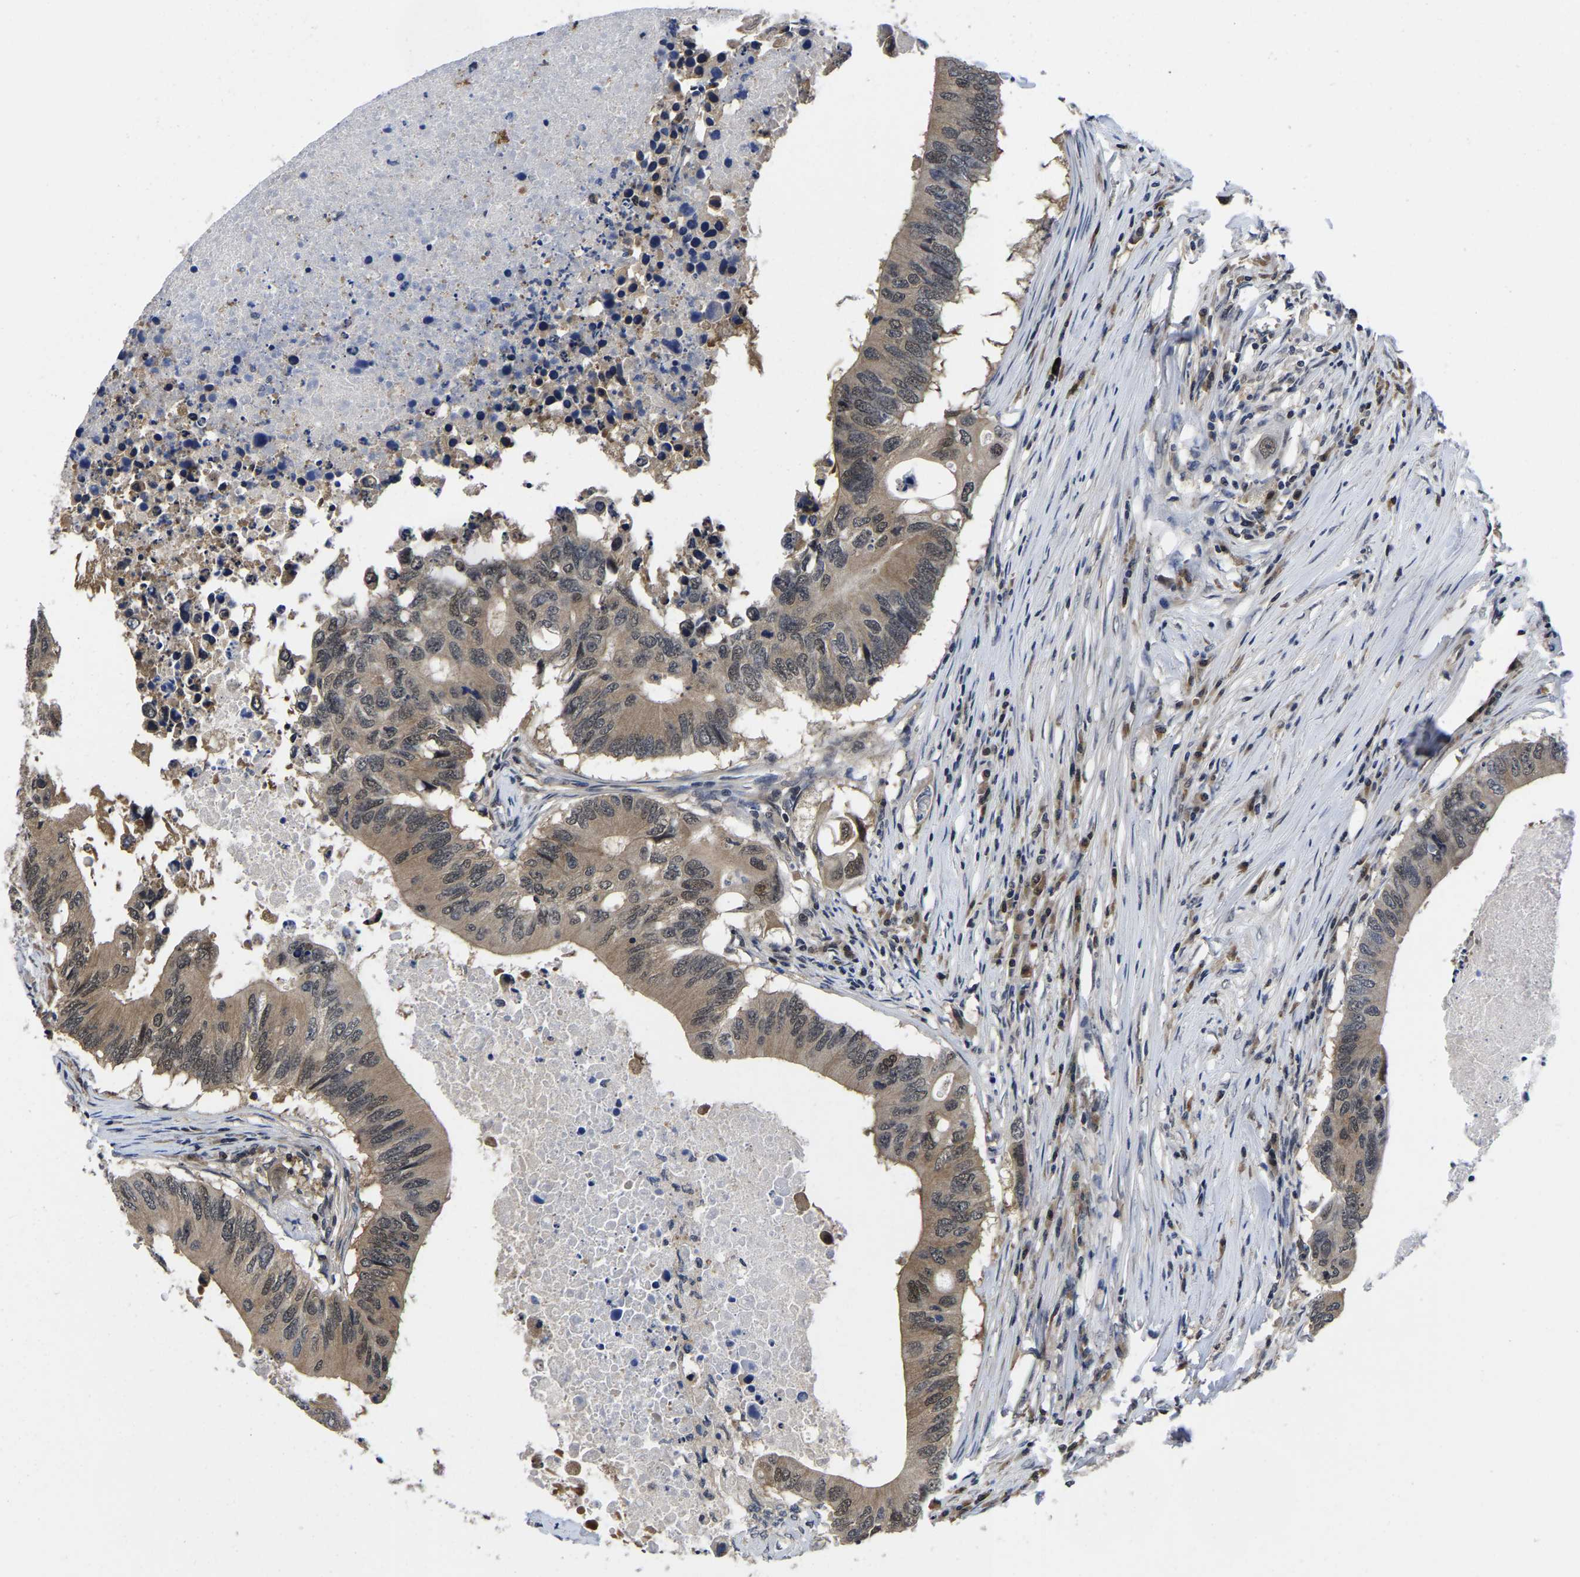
{"staining": {"intensity": "weak", "quantity": ">75%", "location": "cytoplasmic/membranous,nuclear"}, "tissue": "colorectal cancer", "cell_type": "Tumor cells", "image_type": "cancer", "snomed": [{"axis": "morphology", "description": "Adenocarcinoma, NOS"}, {"axis": "topography", "description": "Colon"}], "caption": "Colorectal cancer (adenocarcinoma) stained for a protein exhibits weak cytoplasmic/membranous and nuclear positivity in tumor cells. (IHC, brightfield microscopy, high magnification).", "gene": "MCOLN2", "patient": {"sex": "male", "age": 71}}